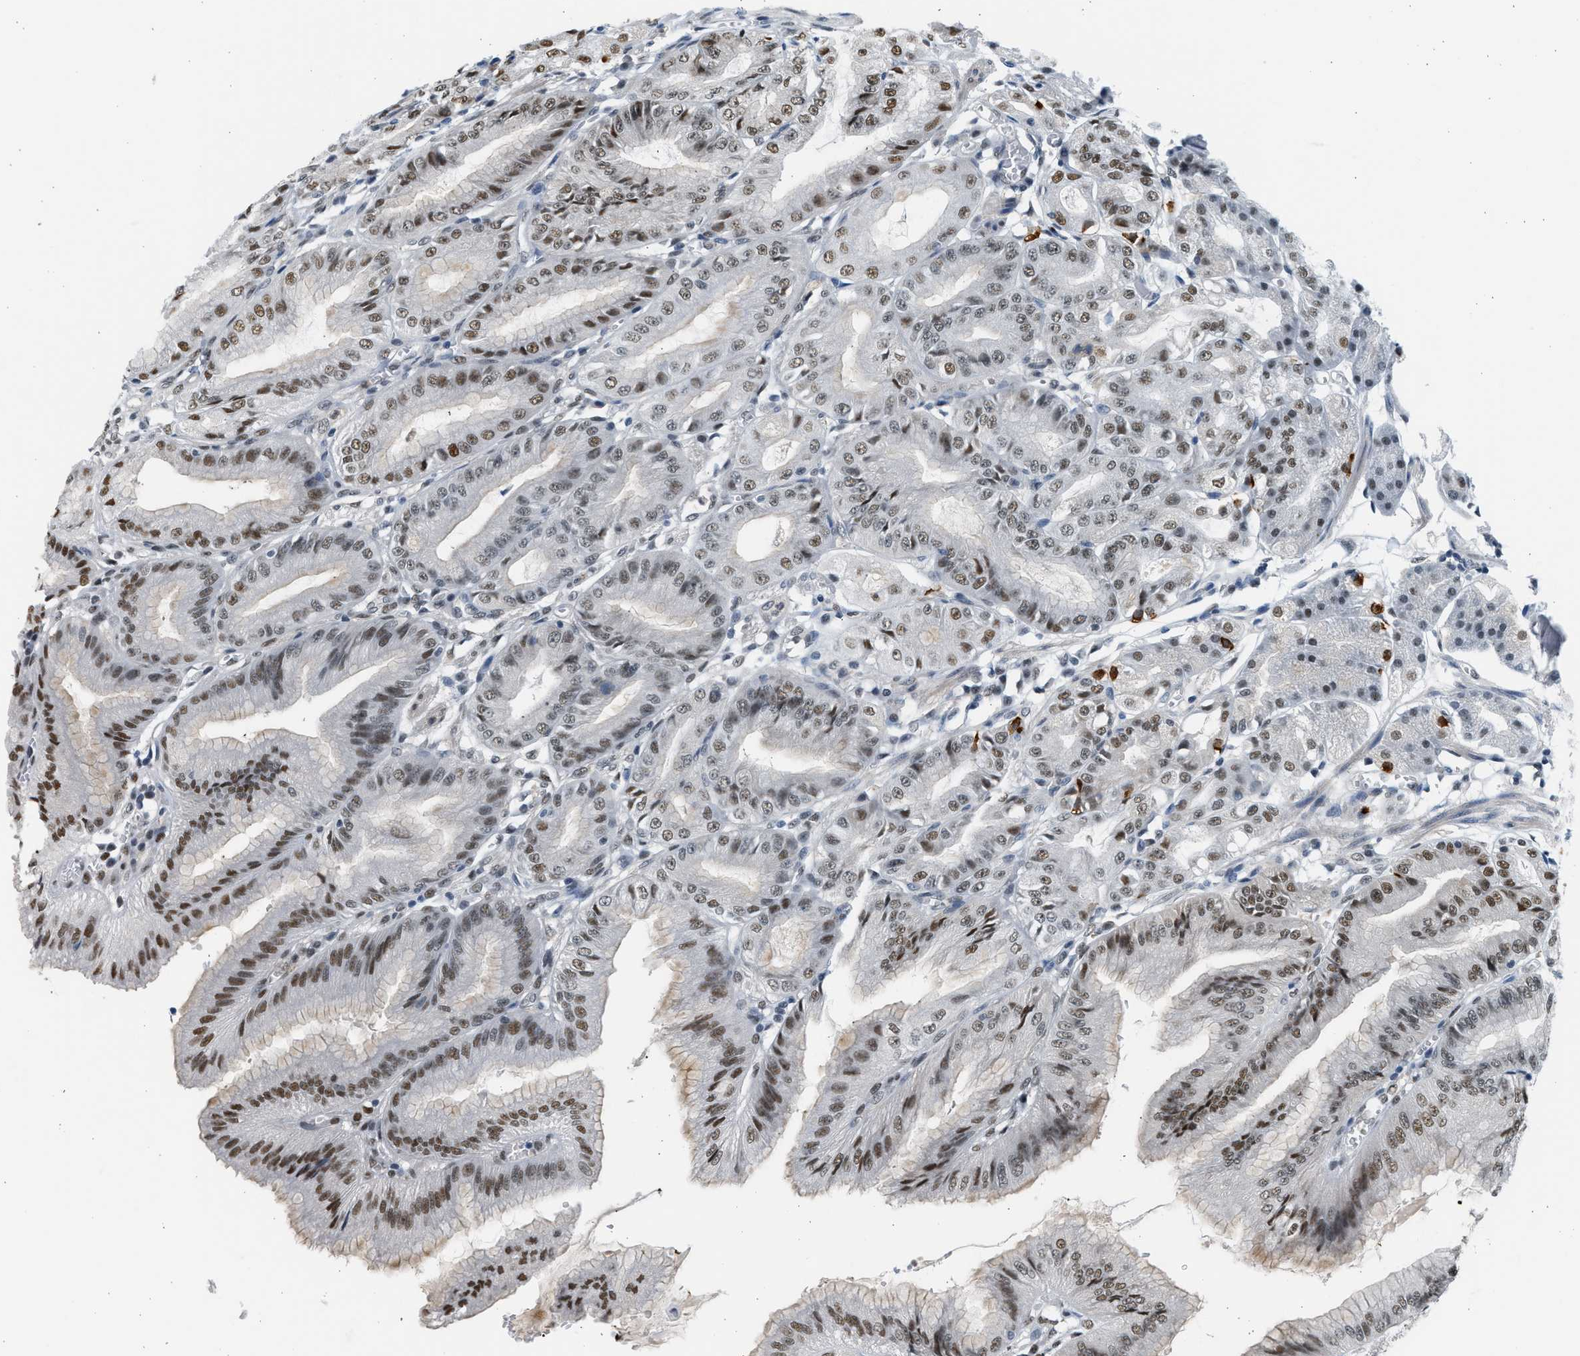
{"staining": {"intensity": "moderate", "quantity": ">75%", "location": "nuclear"}, "tissue": "stomach", "cell_type": "Glandular cells", "image_type": "normal", "snomed": [{"axis": "morphology", "description": "Normal tissue, NOS"}, {"axis": "topography", "description": "Stomach, lower"}], "caption": "Immunohistochemistry (DAB) staining of unremarkable stomach demonstrates moderate nuclear protein positivity in about >75% of glandular cells.", "gene": "HIPK1", "patient": {"sex": "male", "age": 71}}